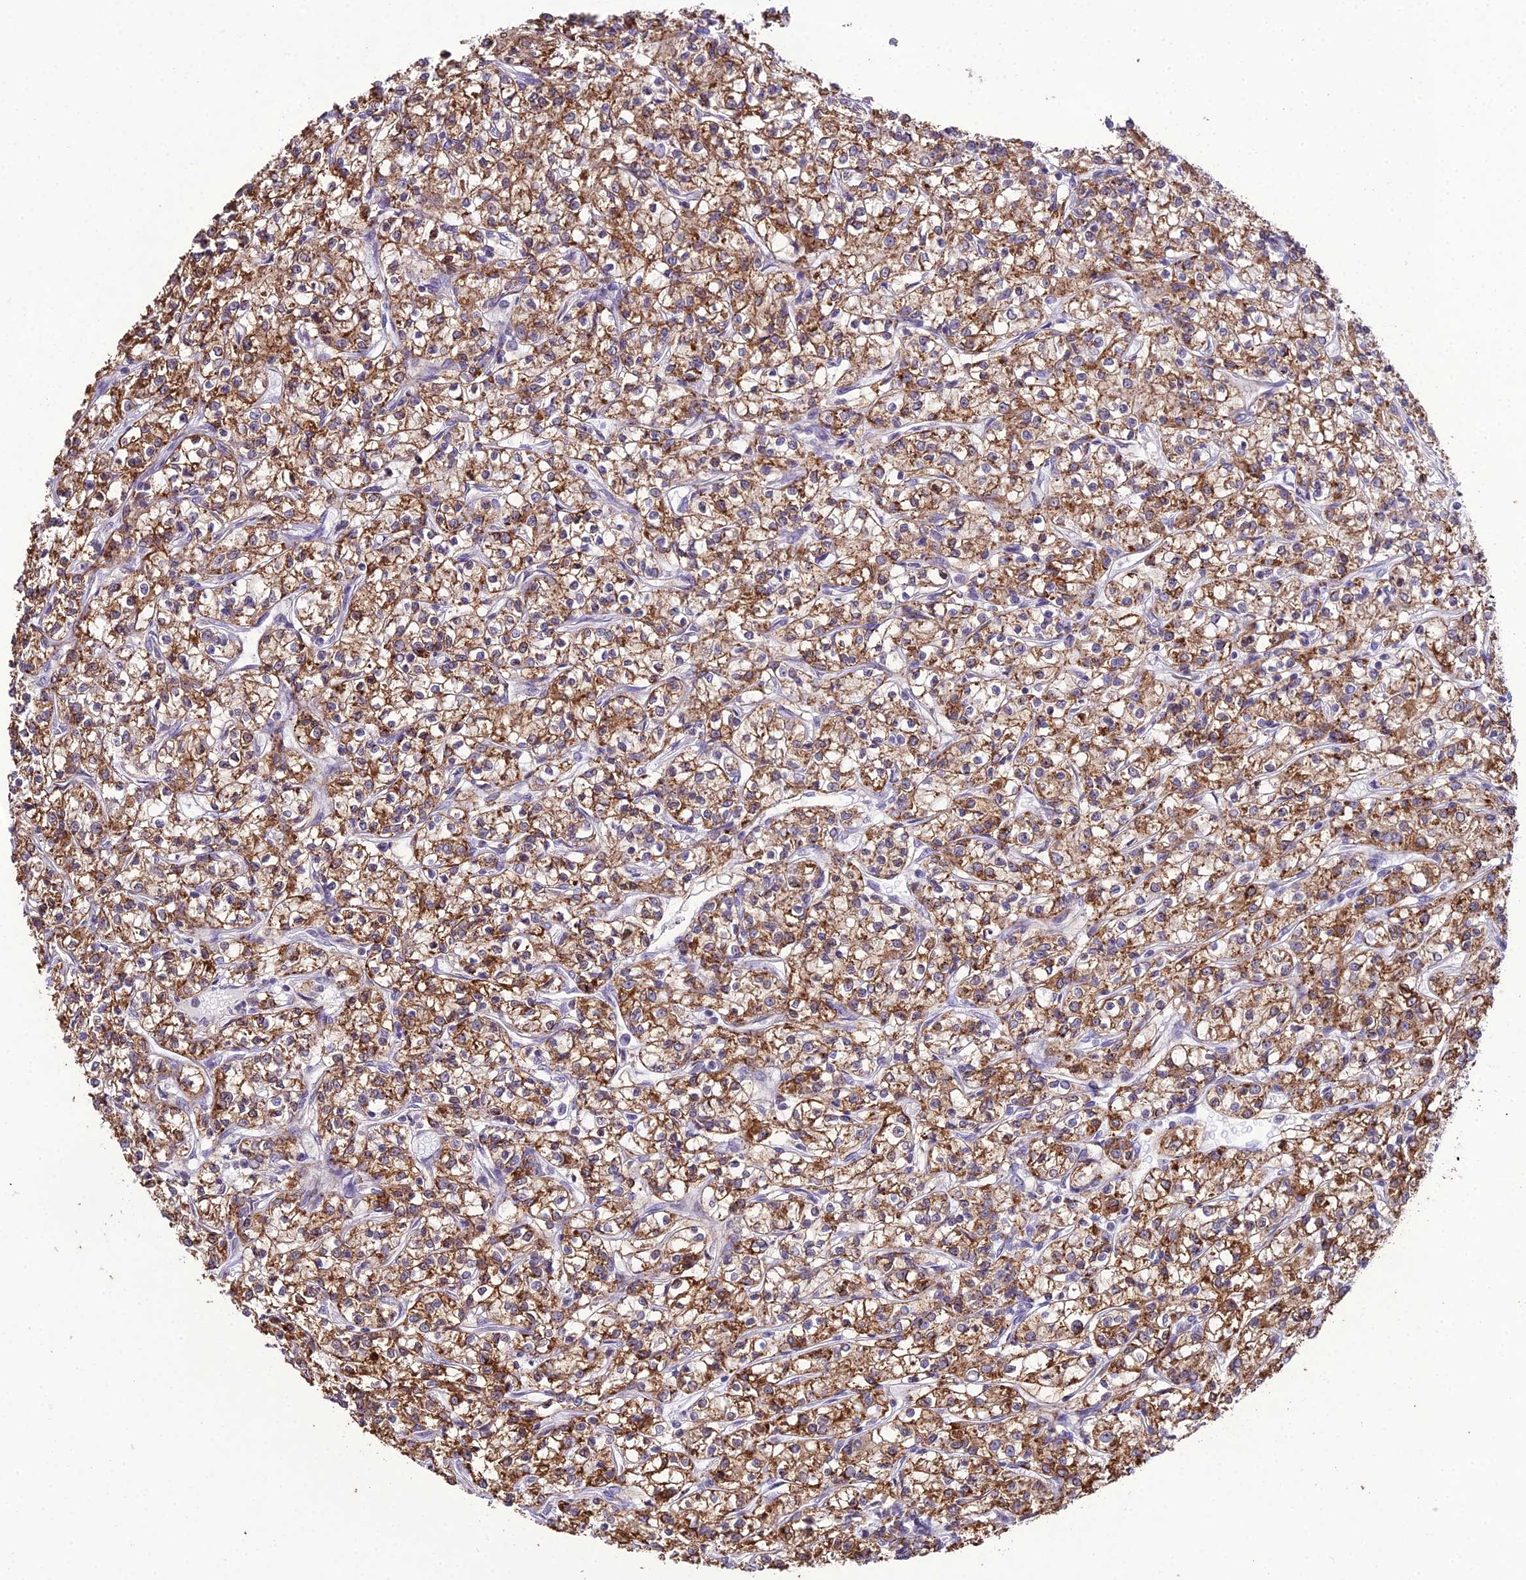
{"staining": {"intensity": "moderate", "quantity": ">75%", "location": "cytoplasmic/membranous"}, "tissue": "renal cancer", "cell_type": "Tumor cells", "image_type": "cancer", "snomed": [{"axis": "morphology", "description": "Adenocarcinoma, NOS"}, {"axis": "topography", "description": "Kidney"}], "caption": "This is a micrograph of immunohistochemistry (IHC) staining of renal cancer, which shows moderate staining in the cytoplasmic/membranous of tumor cells.", "gene": "RPS26", "patient": {"sex": "female", "age": 59}}